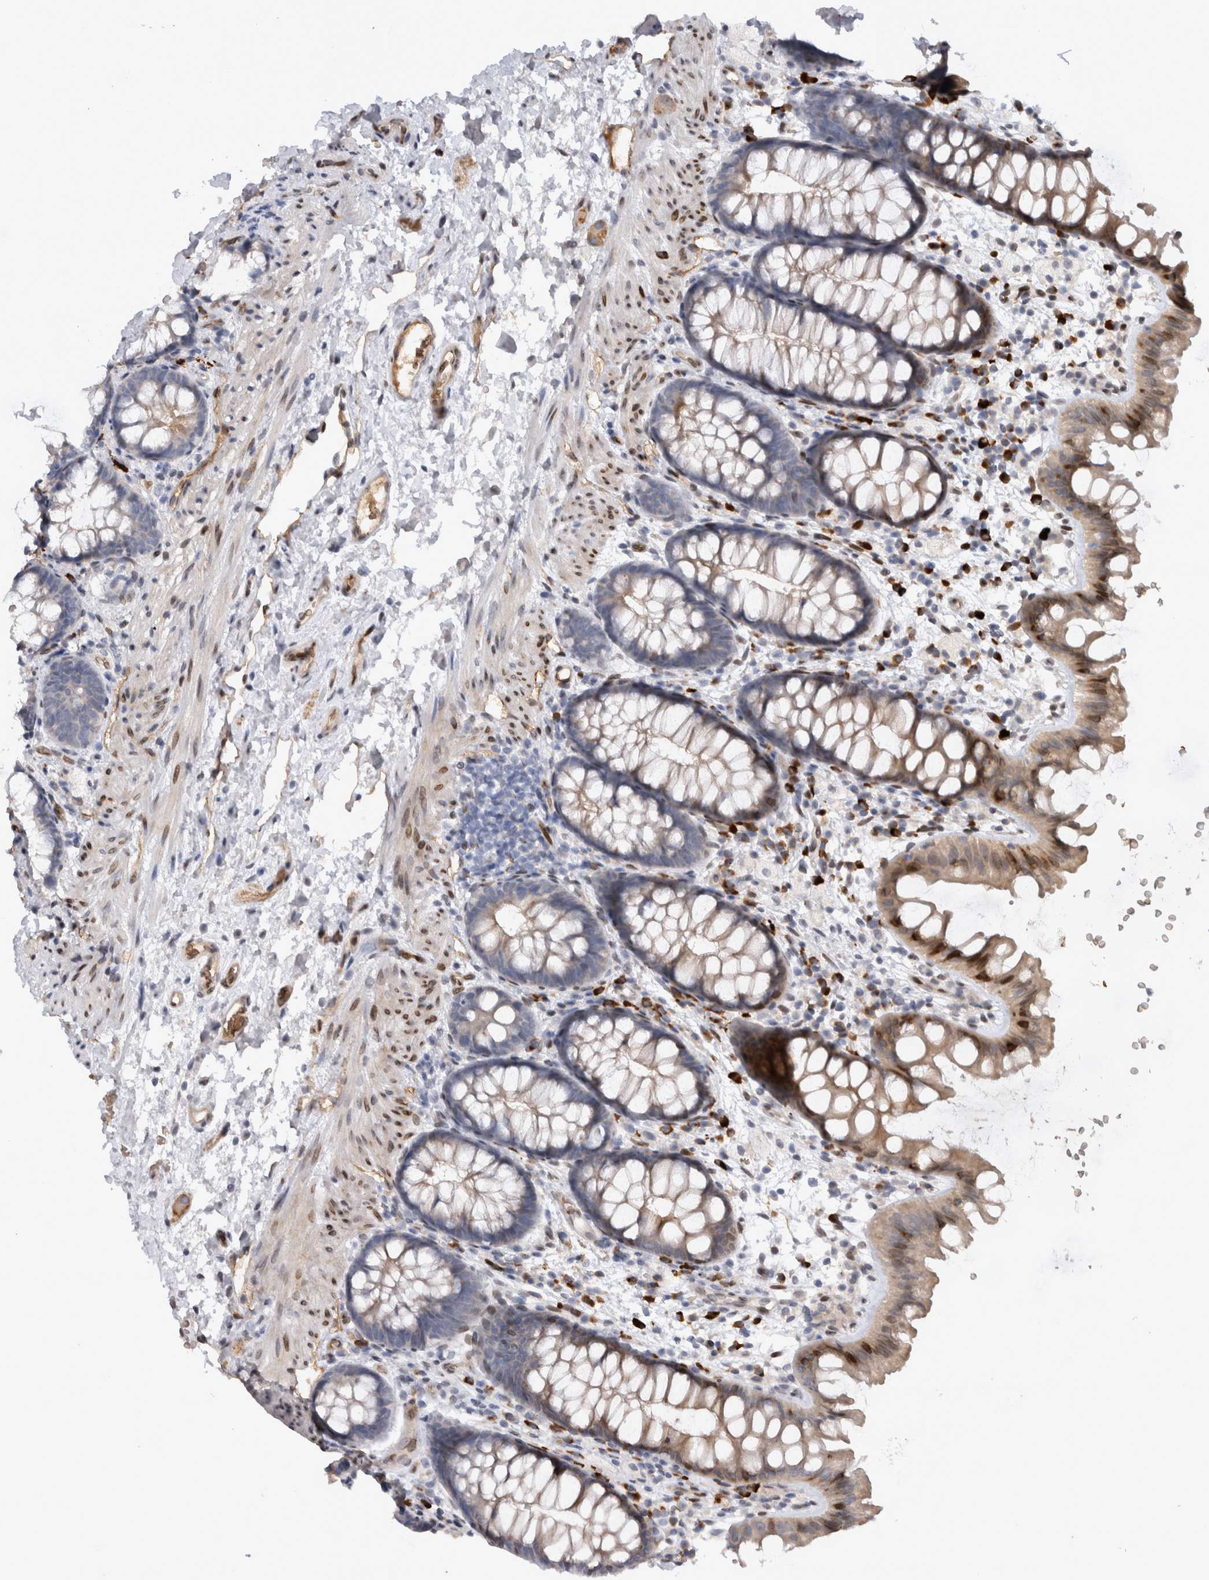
{"staining": {"intensity": "moderate", "quantity": "25%-75%", "location": "cytoplasmic/membranous"}, "tissue": "colon", "cell_type": "Endothelial cells", "image_type": "normal", "snomed": [{"axis": "morphology", "description": "Normal tissue, NOS"}, {"axis": "topography", "description": "Colon"}], "caption": "Moderate cytoplasmic/membranous positivity is identified in approximately 25%-75% of endothelial cells in benign colon. The staining was performed using DAB to visualize the protein expression in brown, while the nuclei were stained in blue with hematoxylin (Magnification: 20x).", "gene": "DMTN", "patient": {"sex": "female", "age": 62}}